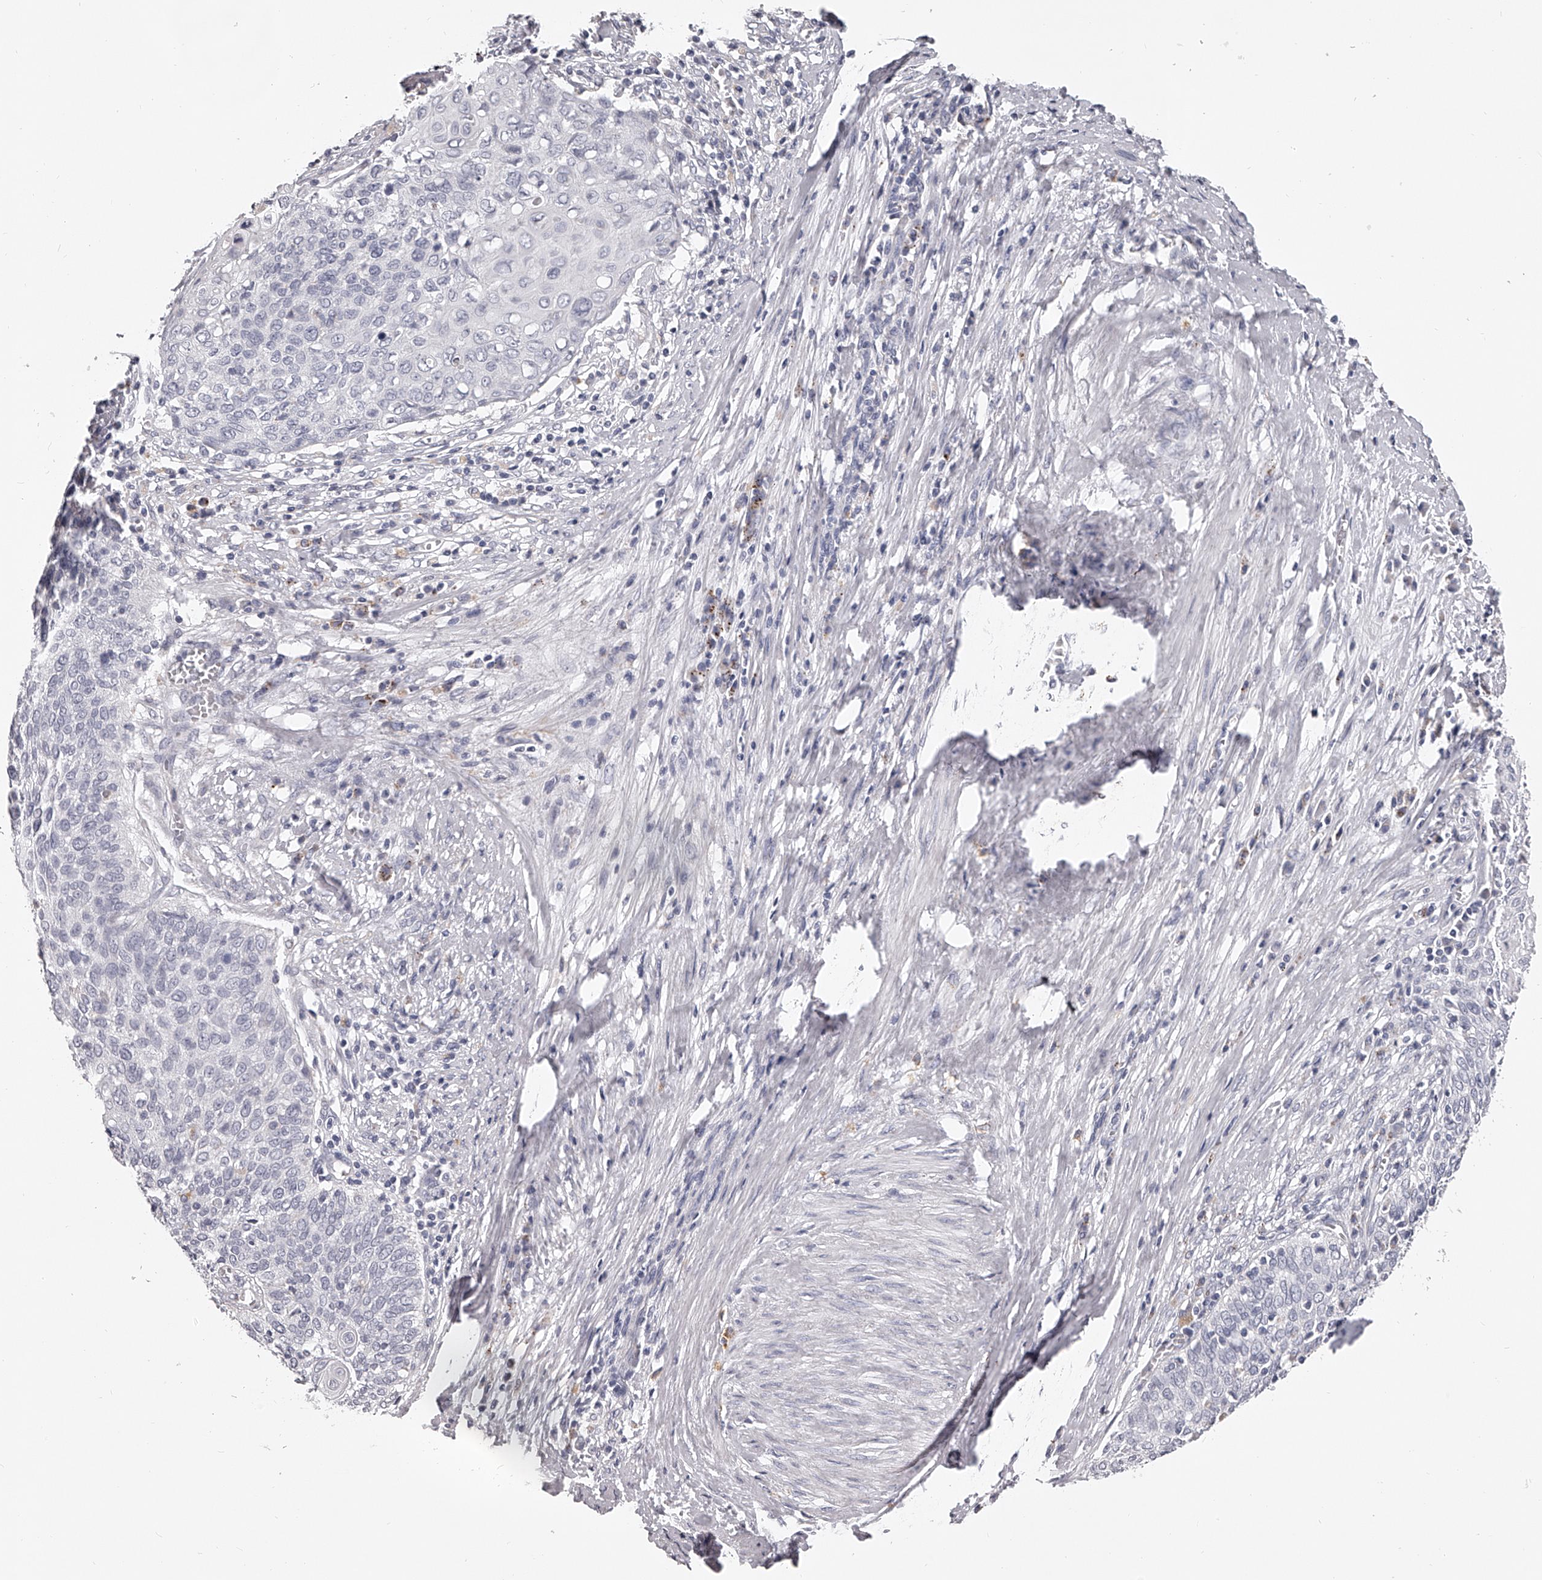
{"staining": {"intensity": "negative", "quantity": "none", "location": "none"}, "tissue": "cervical cancer", "cell_type": "Tumor cells", "image_type": "cancer", "snomed": [{"axis": "morphology", "description": "Squamous cell carcinoma, NOS"}, {"axis": "topography", "description": "Cervix"}], "caption": "DAB (3,3'-diaminobenzidine) immunohistochemical staining of squamous cell carcinoma (cervical) reveals no significant positivity in tumor cells. The staining was performed using DAB (3,3'-diaminobenzidine) to visualize the protein expression in brown, while the nuclei were stained in blue with hematoxylin (Magnification: 20x).", "gene": "DMRT1", "patient": {"sex": "female", "age": 39}}